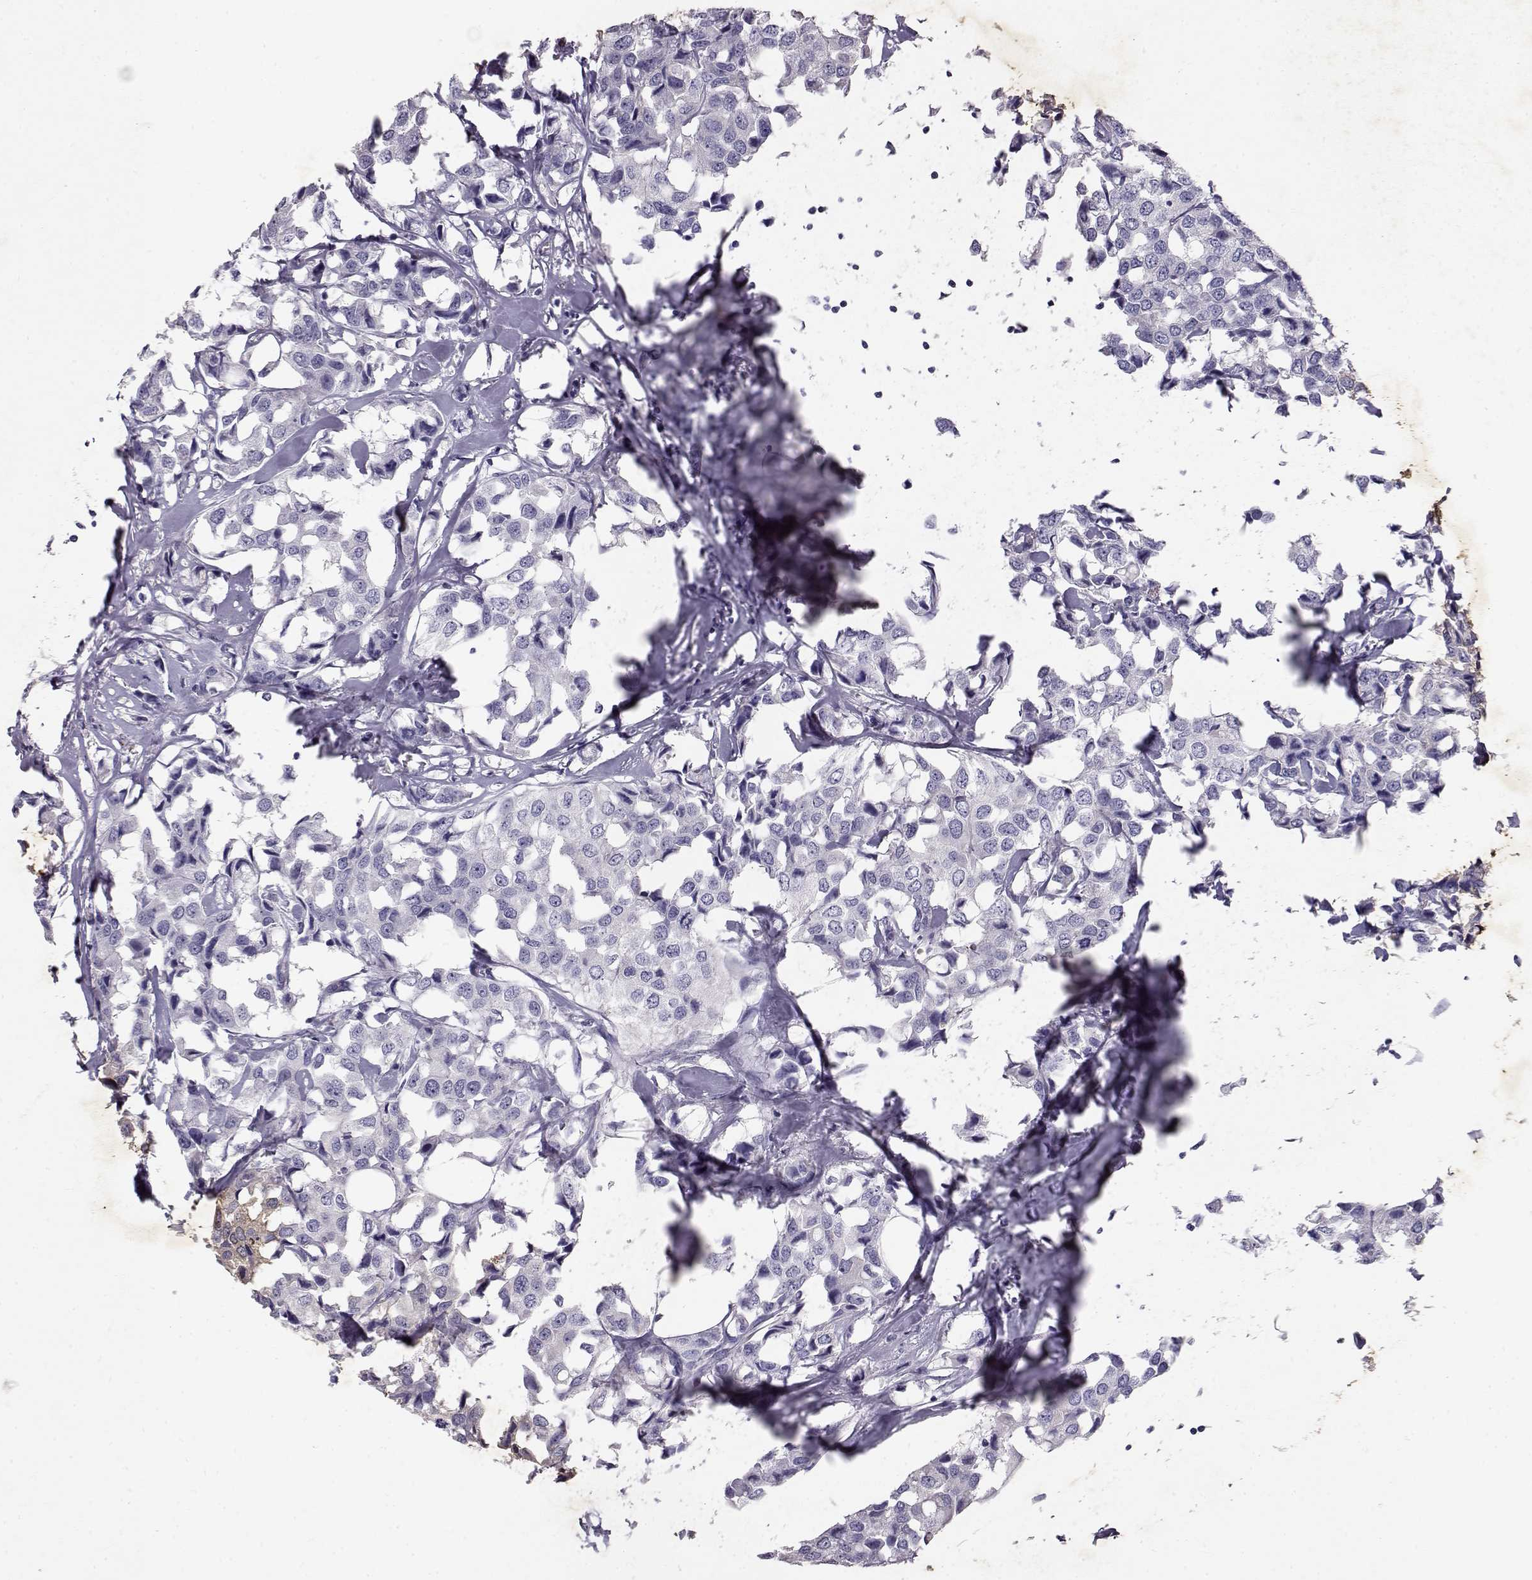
{"staining": {"intensity": "negative", "quantity": "none", "location": "none"}, "tissue": "breast cancer", "cell_type": "Tumor cells", "image_type": "cancer", "snomed": [{"axis": "morphology", "description": "Duct carcinoma"}, {"axis": "topography", "description": "Breast"}], "caption": "IHC image of neoplastic tissue: human infiltrating ductal carcinoma (breast) stained with DAB reveals no significant protein staining in tumor cells. (DAB immunohistochemistry (IHC) visualized using brightfield microscopy, high magnification).", "gene": "RD3", "patient": {"sex": "female", "age": 80}}